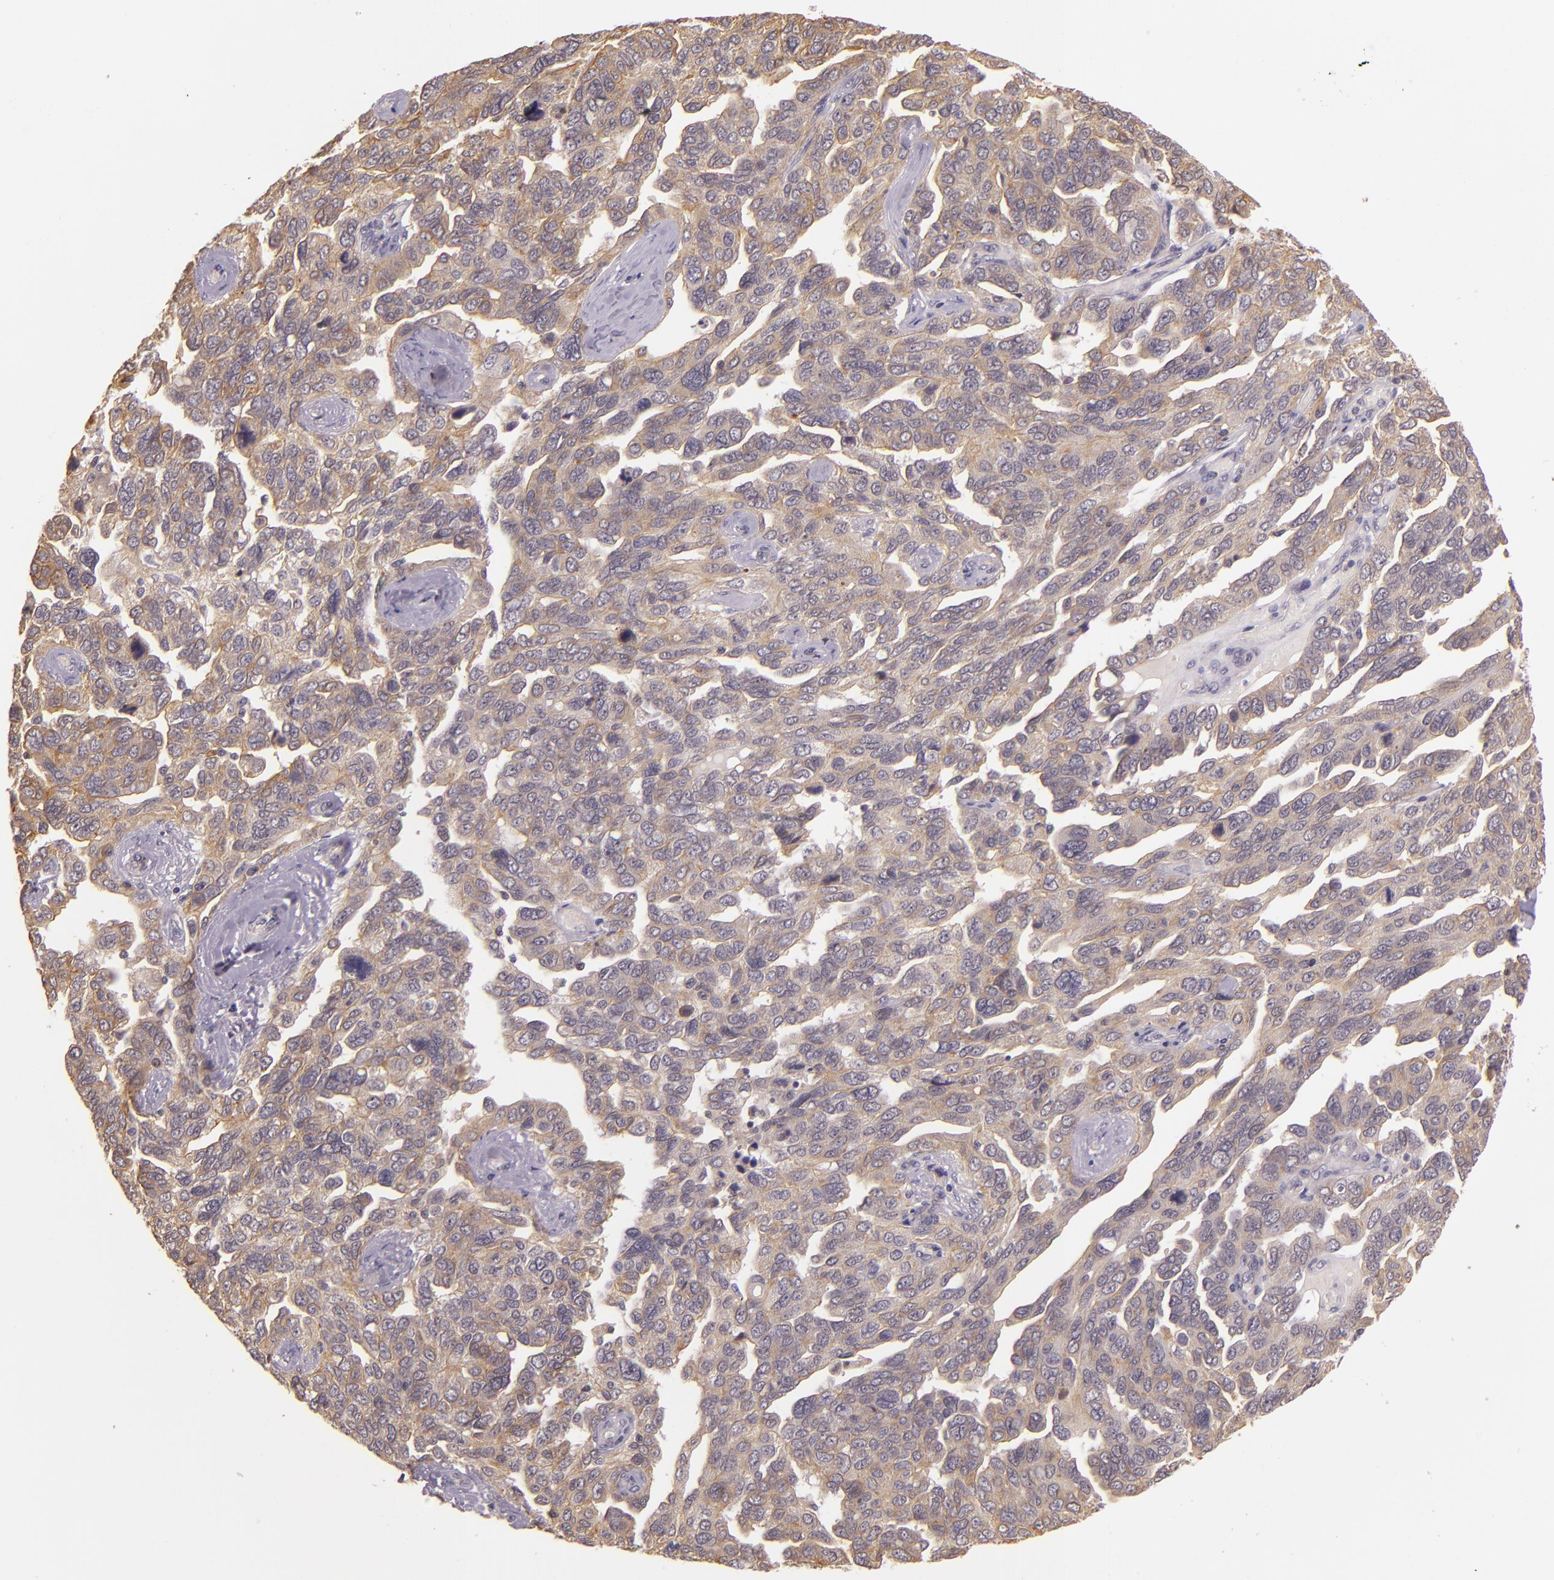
{"staining": {"intensity": "weak", "quantity": ">75%", "location": "cytoplasmic/membranous"}, "tissue": "ovarian cancer", "cell_type": "Tumor cells", "image_type": "cancer", "snomed": [{"axis": "morphology", "description": "Cystadenocarcinoma, serous, NOS"}, {"axis": "topography", "description": "Ovary"}], "caption": "Ovarian cancer stained with a brown dye reveals weak cytoplasmic/membranous positive staining in about >75% of tumor cells.", "gene": "ARMH4", "patient": {"sex": "female", "age": 64}}